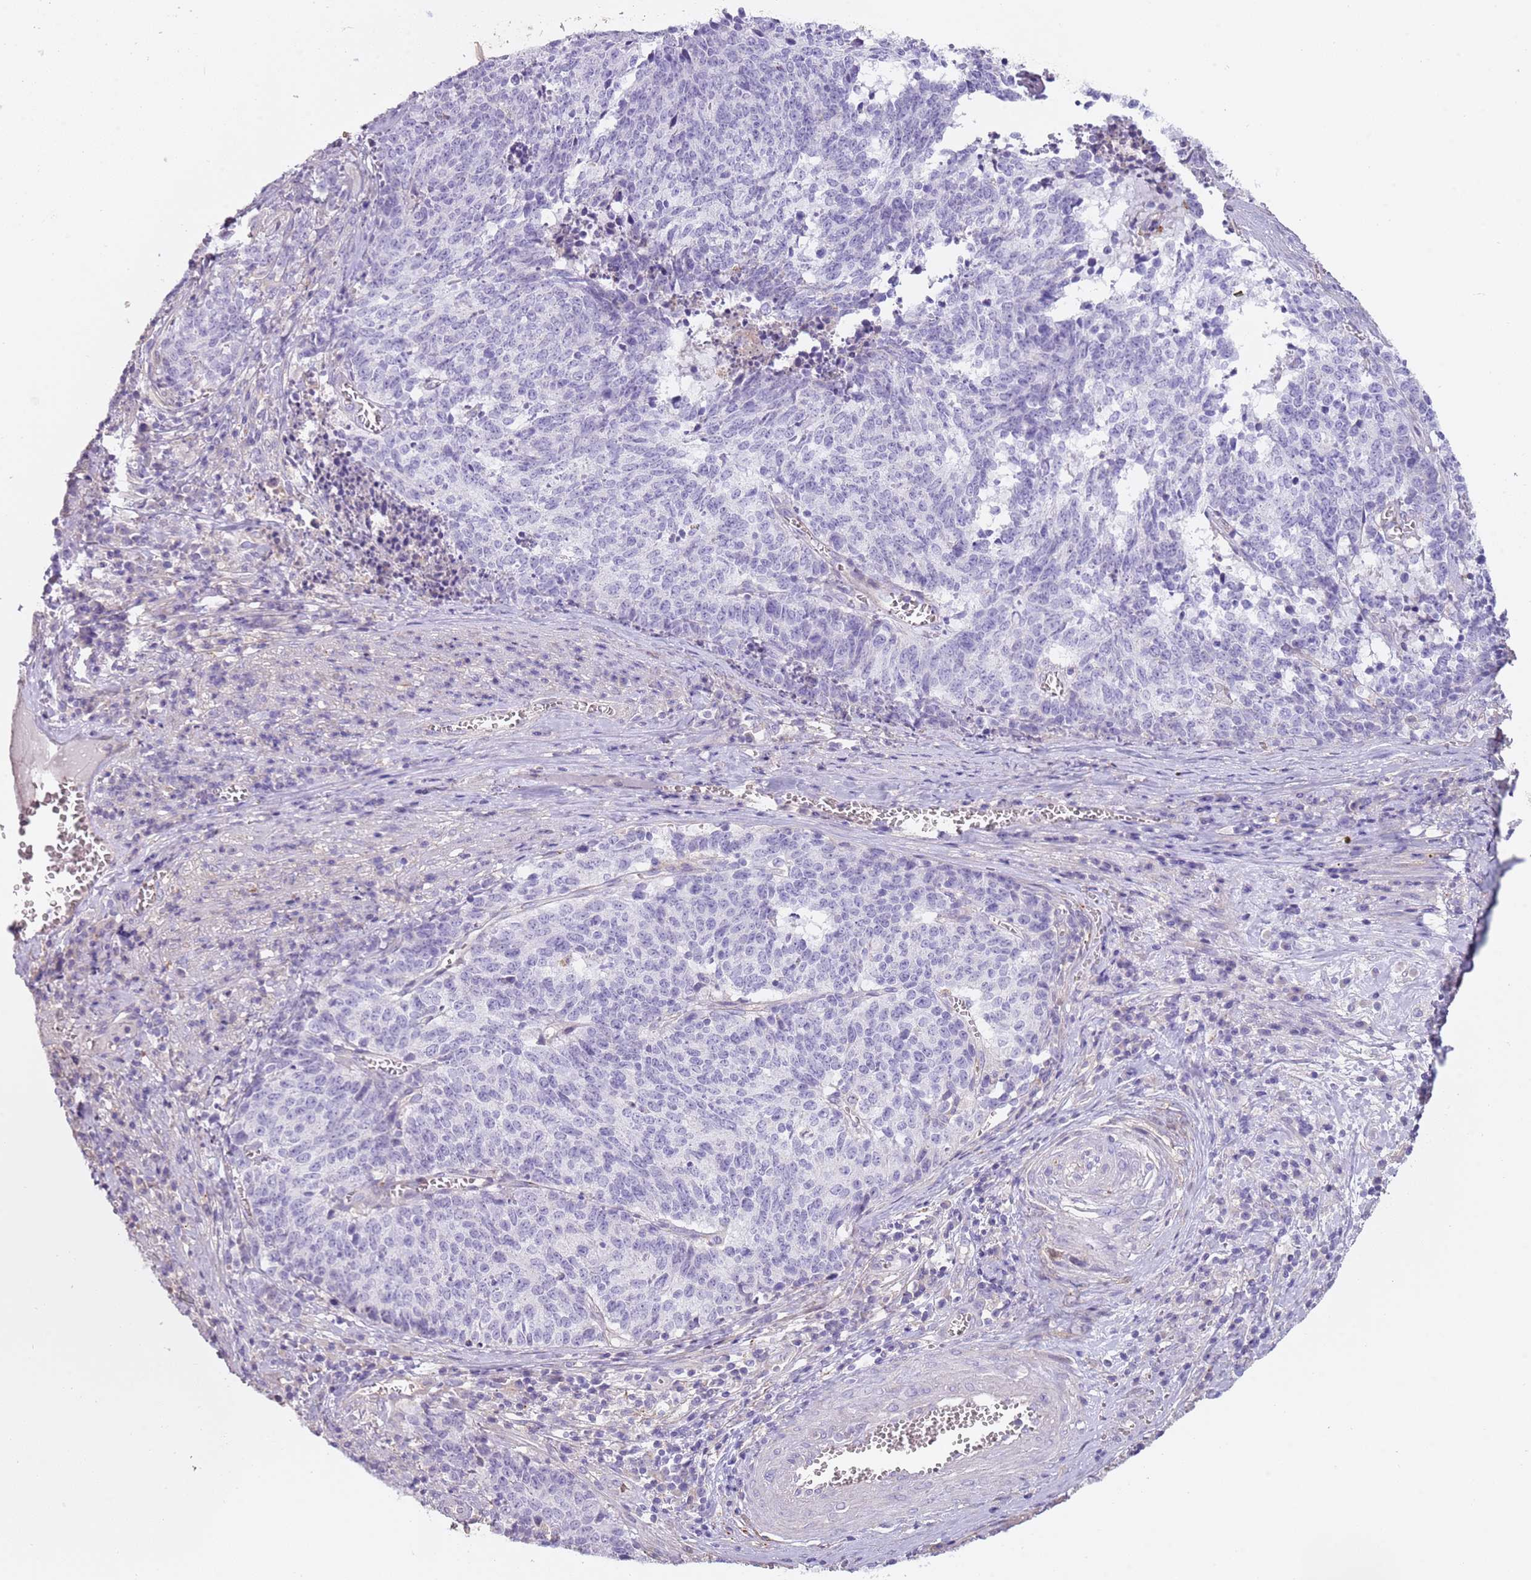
{"staining": {"intensity": "negative", "quantity": "none", "location": "none"}, "tissue": "cervical cancer", "cell_type": "Tumor cells", "image_type": "cancer", "snomed": [{"axis": "morphology", "description": "Squamous cell carcinoma, NOS"}, {"axis": "topography", "description": "Cervix"}], "caption": "IHC histopathology image of human cervical cancer (squamous cell carcinoma) stained for a protein (brown), which exhibits no positivity in tumor cells.", "gene": "NBPF3", "patient": {"sex": "female", "age": 29}}